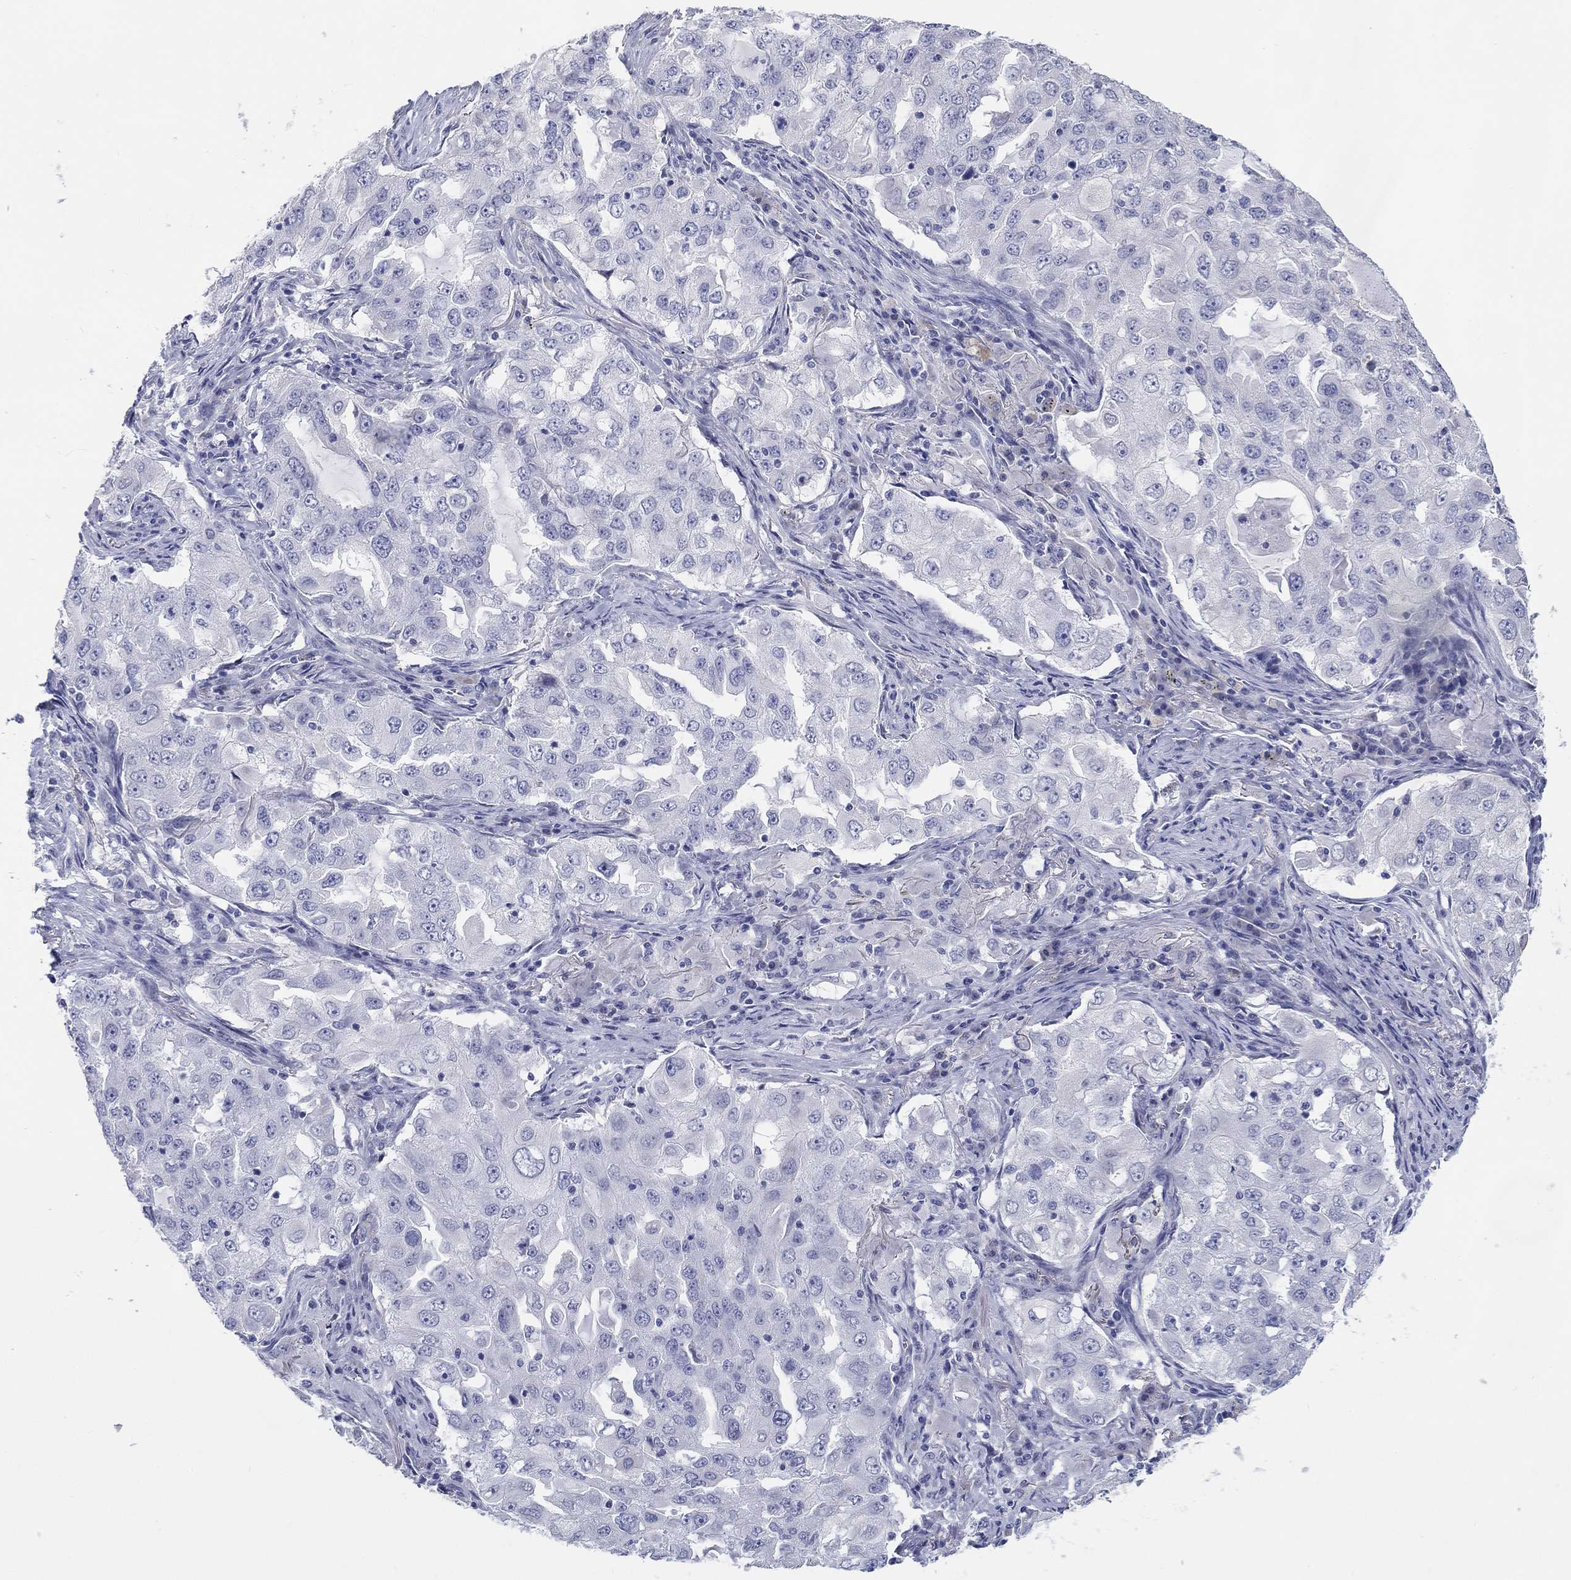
{"staining": {"intensity": "negative", "quantity": "none", "location": "none"}, "tissue": "lung cancer", "cell_type": "Tumor cells", "image_type": "cancer", "snomed": [{"axis": "morphology", "description": "Adenocarcinoma, NOS"}, {"axis": "topography", "description": "Lung"}], "caption": "Lung cancer (adenocarcinoma) stained for a protein using immunohistochemistry (IHC) displays no expression tumor cells.", "gene": "LRRC4C", "patient": {"sex": "female", "age": 61}}